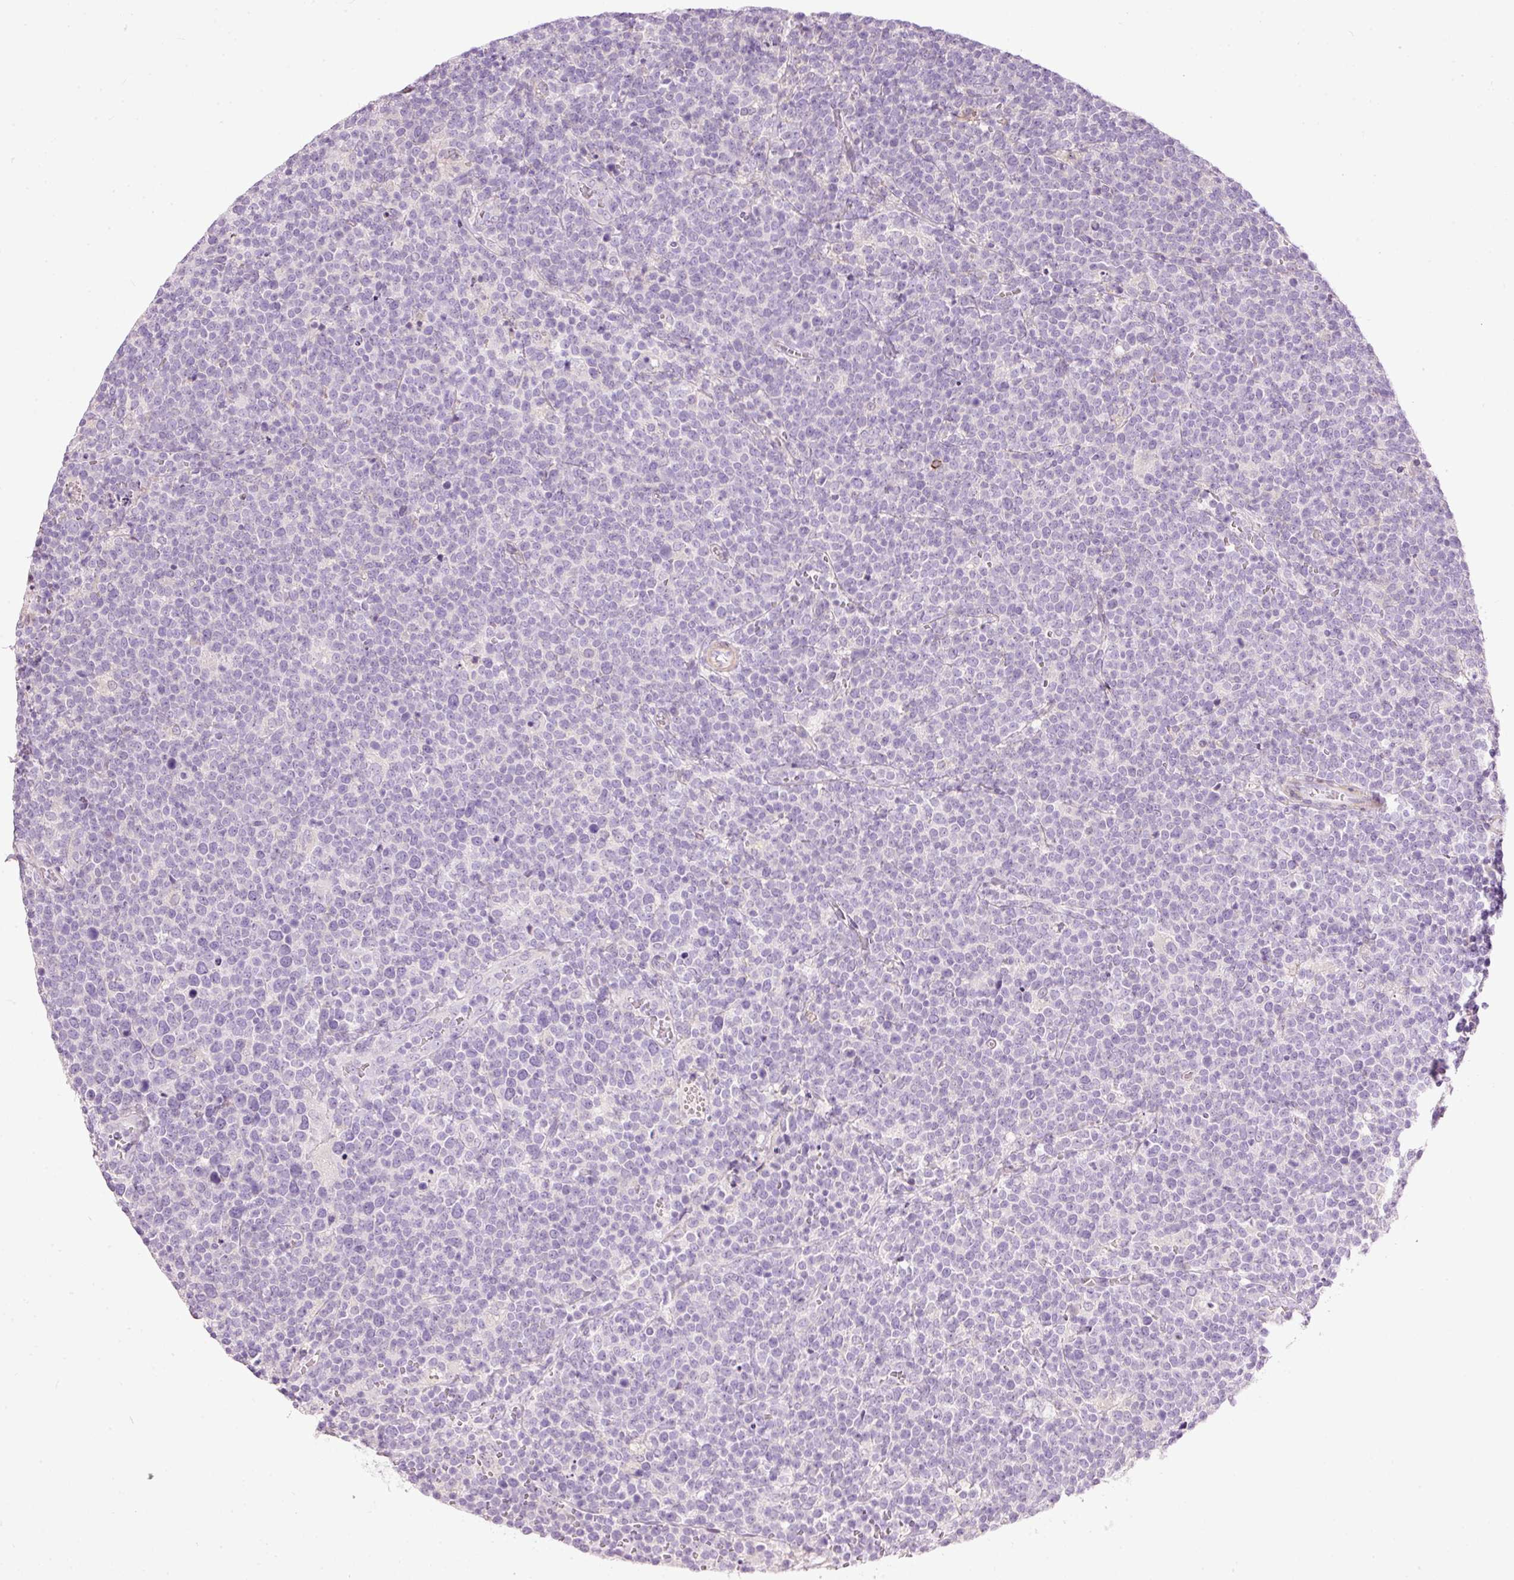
{"staining": {"intensity": "negative", "quantity": "none", "location": "none"}, "tissue": "lymphoma", "cell_type": "Tumor cells", "image_type": "cancer", "snomed": [{"axis": "morphology", "description": "Malignant lymphoma, non-Hodgkin's type, High grade"}, {"axis": "topography", "description": "Lymph node"}], "caption": "Malignant lymphoma, non-Hodgkin's type (high-grade) stained for a protein using immunohistochemistry (IHC) displays no staining tumor cells.", "gene": "FCRL4", "patient": {"sex": "male", "age": 61}}